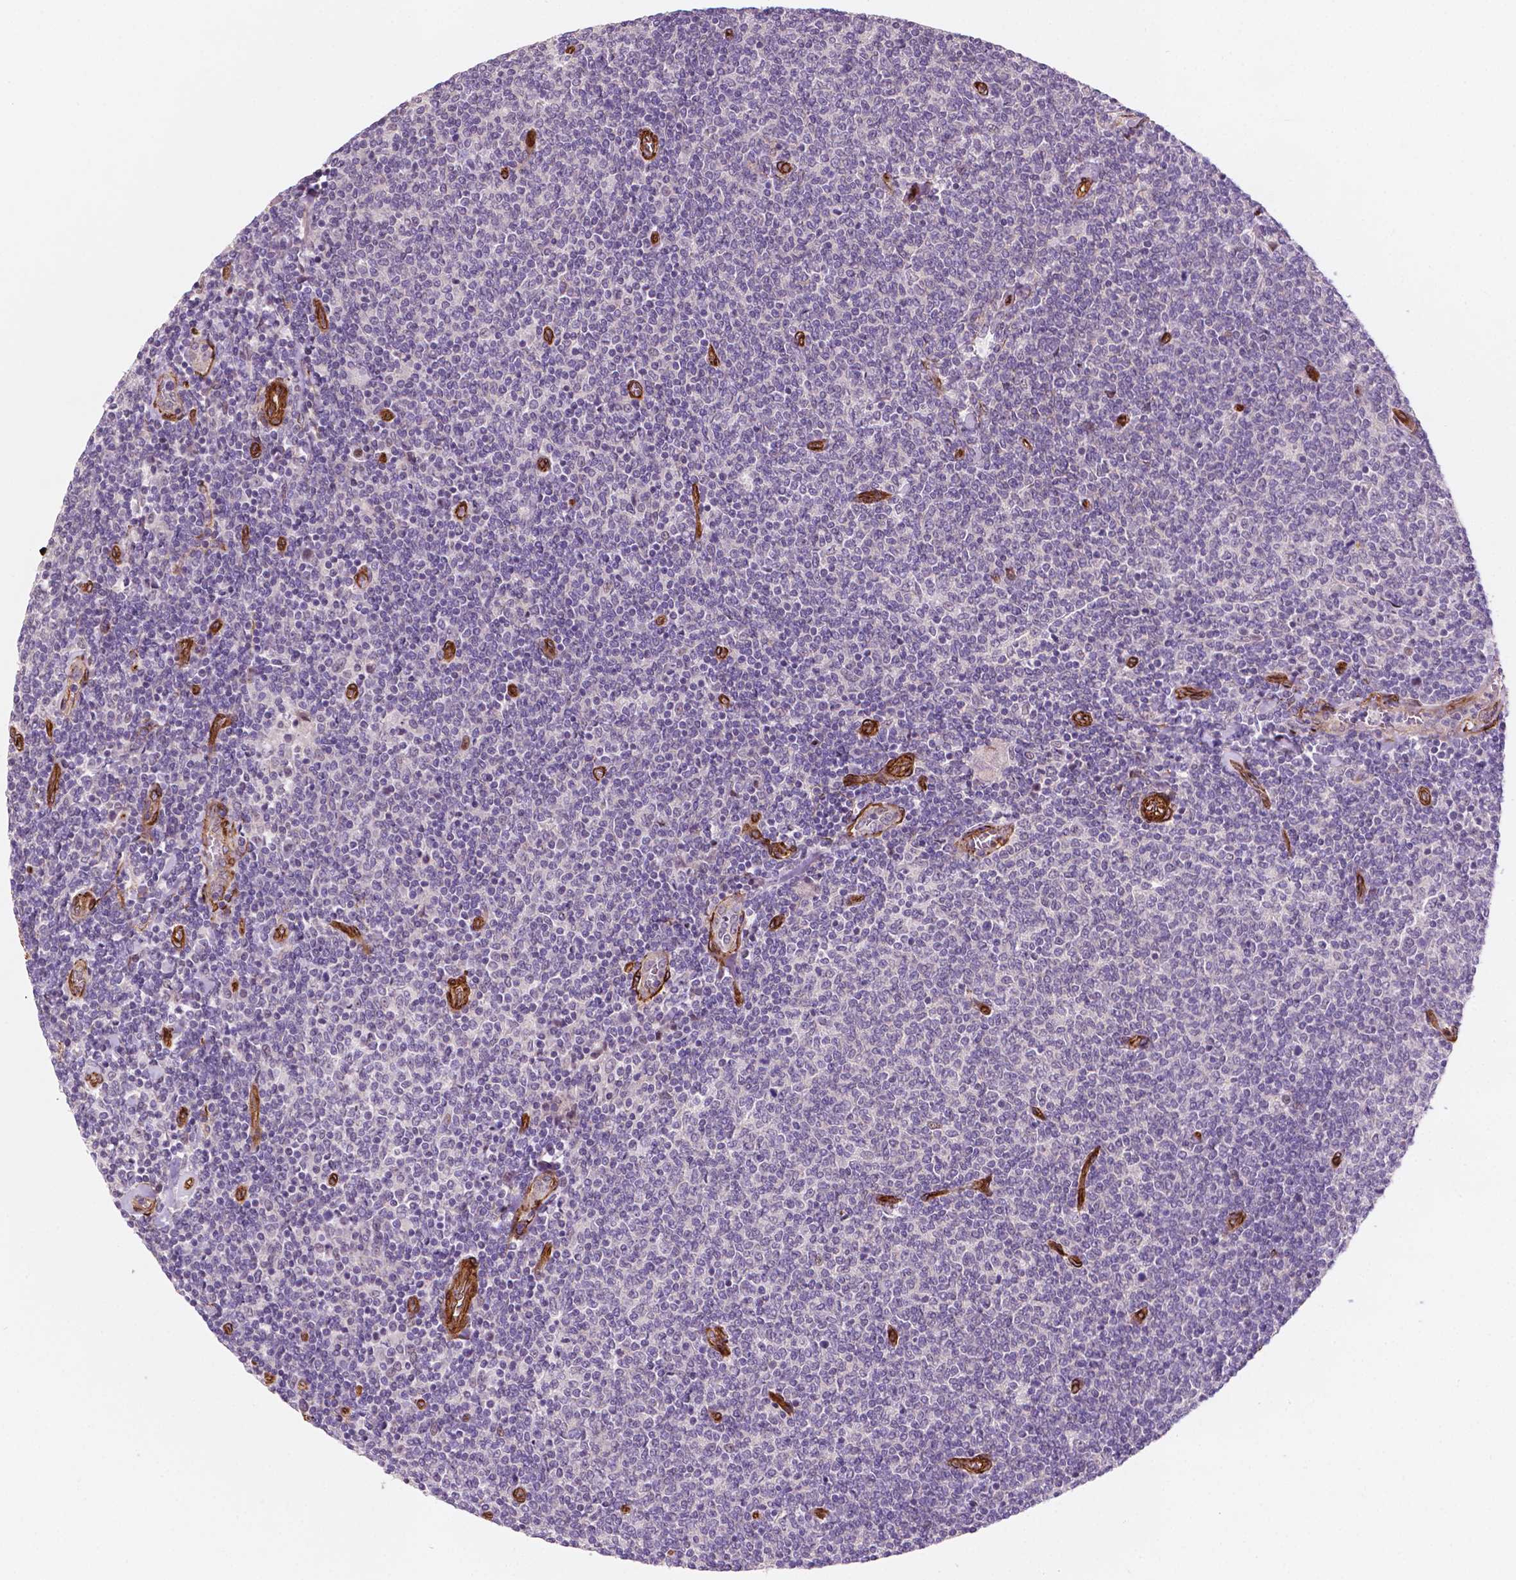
{"staining": {"intensity": "negative", "quantity": "none", "location": "none"}, "tissue": "lymphoma", "cell_type": "Tumor cells", "image_type": "cancer", "snomed": [{"axis": "morphology", "description": "Malignant lymphoma, non-Hodgkin's type, Low grade"}, {"axis": "topography", "description": "Lymph node"}], "caption": "This is an IHC histopathology image of human lymphoma. There is no positivity in tumor cells.", "gene": "EGFL8", "patient": {"sex": "male", "age": 52}}